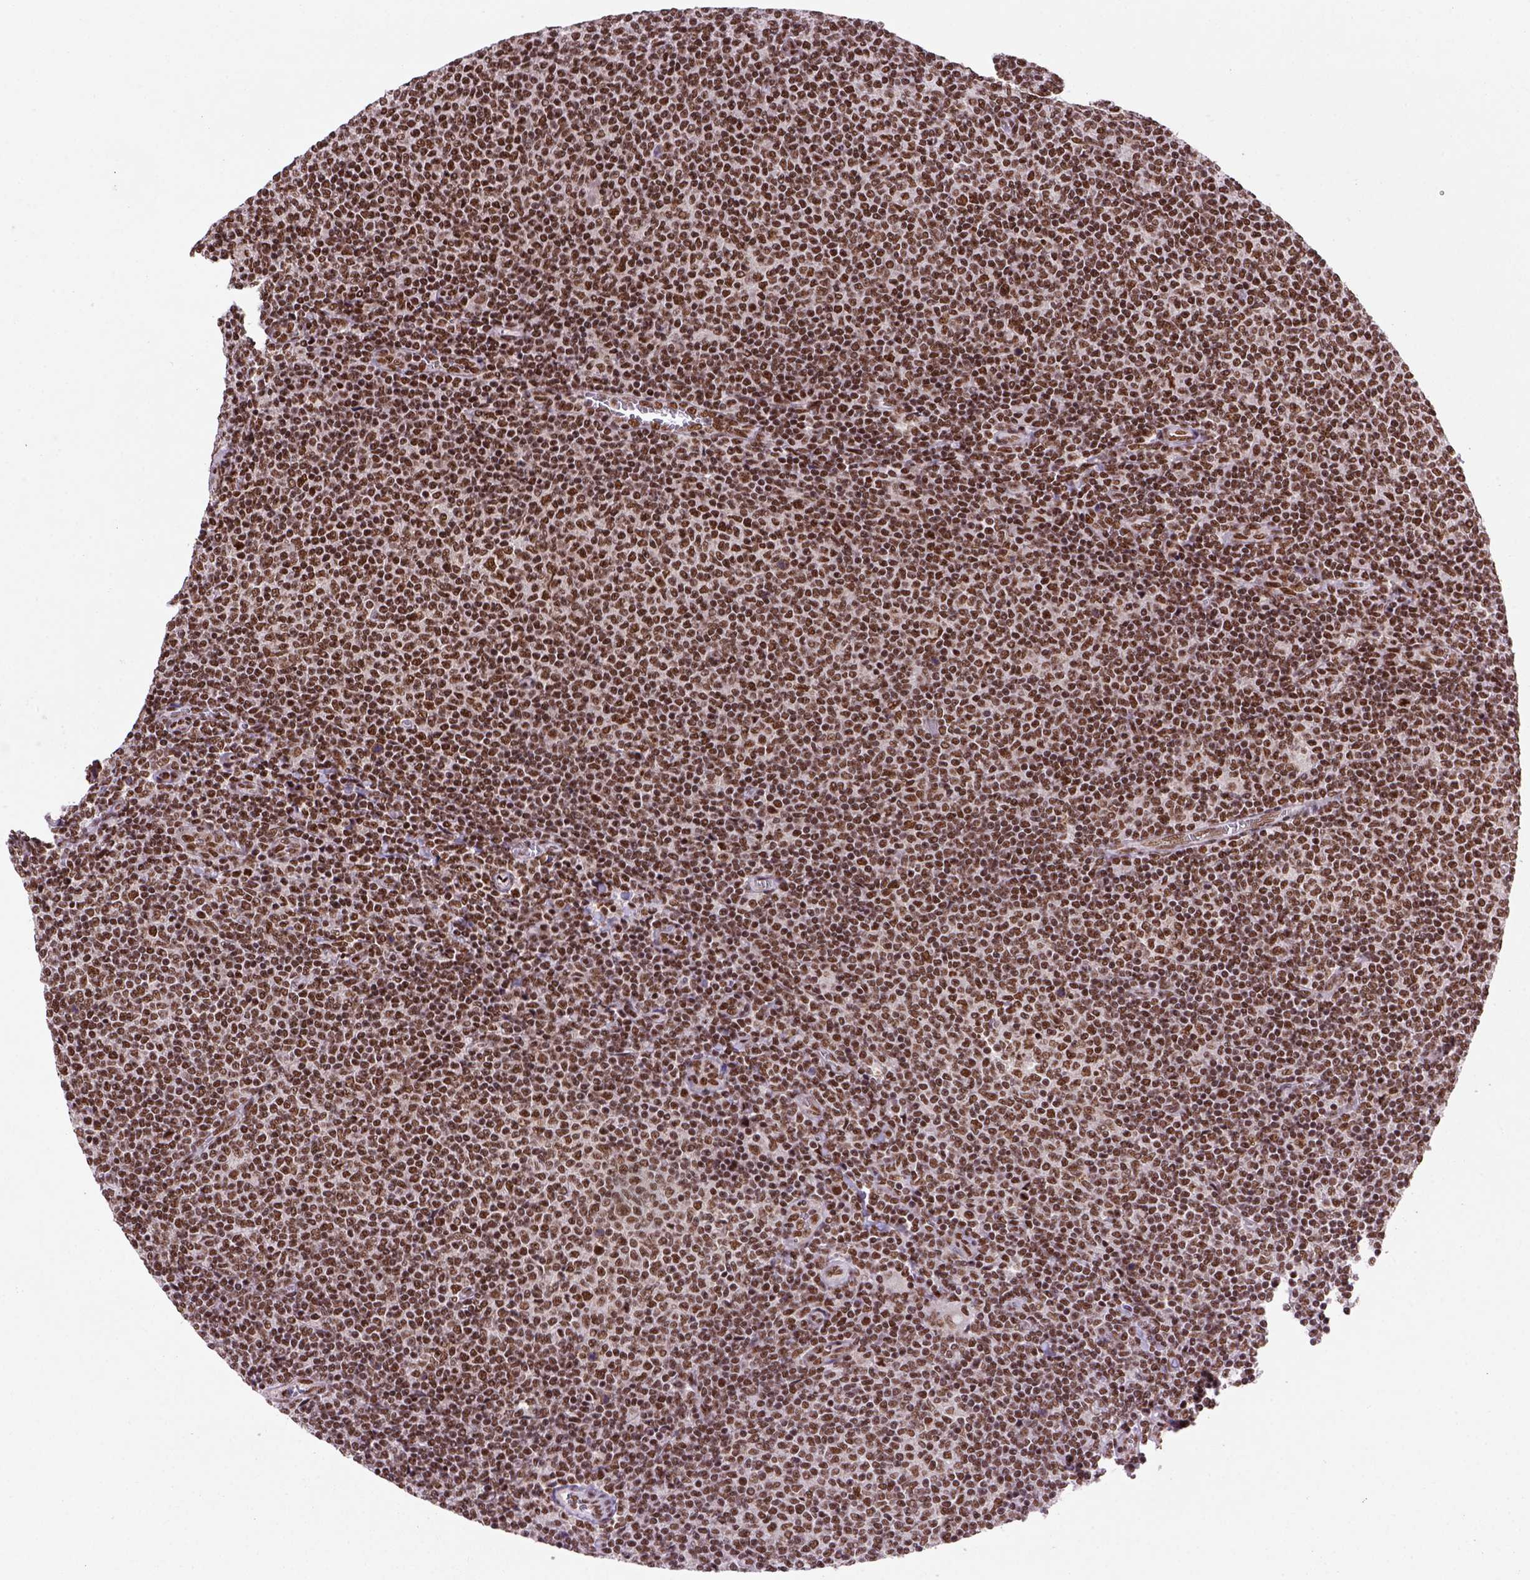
{"staining": {"intensity": "moderate", "quantity": ">75%", "location": "nuclear"}, "tissue": "lymphoma", "cell_type": "Tumor cells", "image_type": "cancer", "snomed": [{"axis": "morphology", "description": "Malignant lymphoma, non-Hodgkin's type, Low grade"}, {"axis": "topography", "description": "Lymph node"}], "caption": "A brown stain shows moderate nuclear positivity of a protein in lymphoma tumor cells.", "gene": "NSMCE2", "patient": {"sex": "male", "age": 52}}